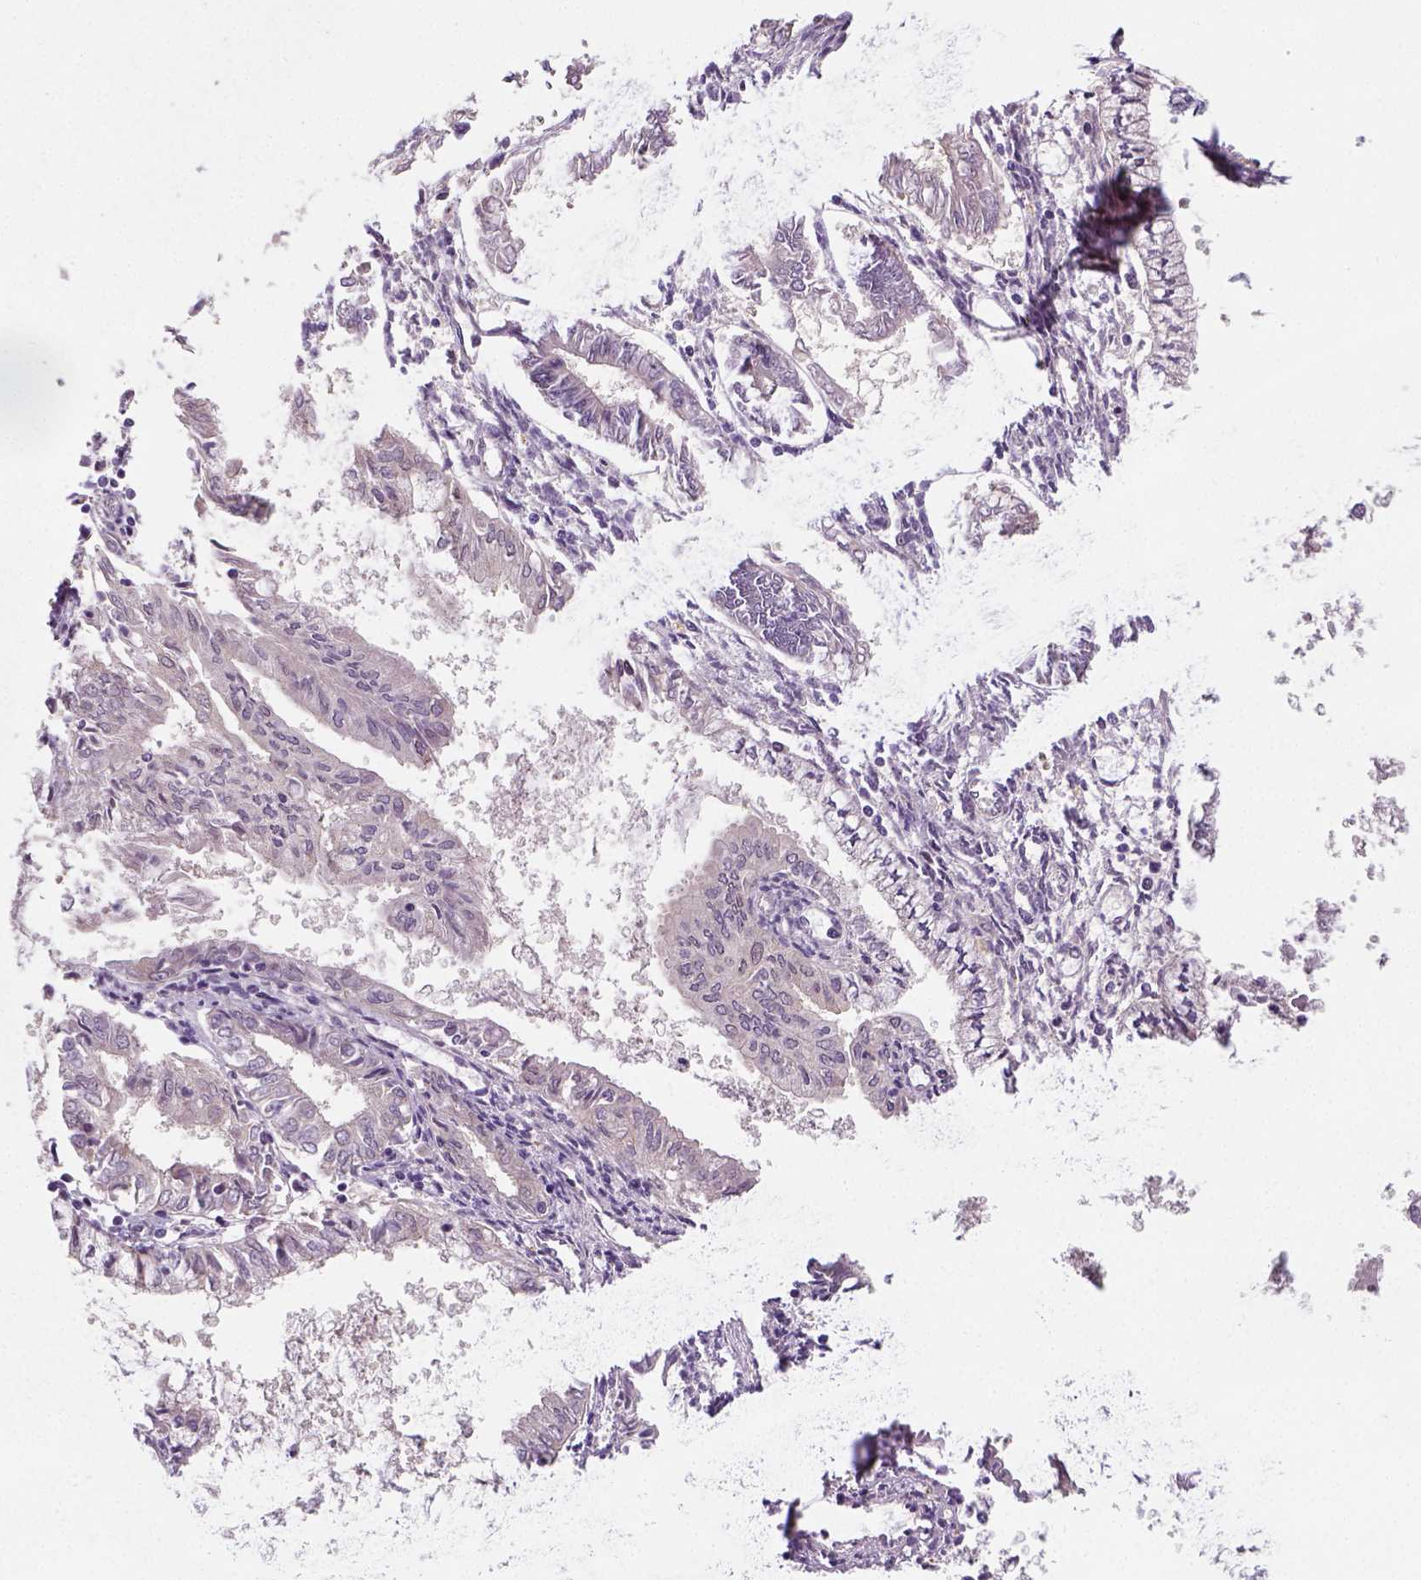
{"staining": {"intensity": "negative", "quantity": "none", "location": "none"}, "tissue": "endometrial cancer", "cell_type": "Tumor cells", "image_type": "cancer", "snomed": [{"axis": "morphology", "description": "Adenocarcinoma, NOS"}, {"axis": "topography", "description": "Endometrium"}], "caption": "This photomicrograph is of endometrial cancer (adenocarcinoma) stained with IHC to label a protein in brown with the nuclei are counter-stained blue. There is no staining in tumor cells.", "gene": "C1orf112", "patient": {"sex": "female", "age": 68}}